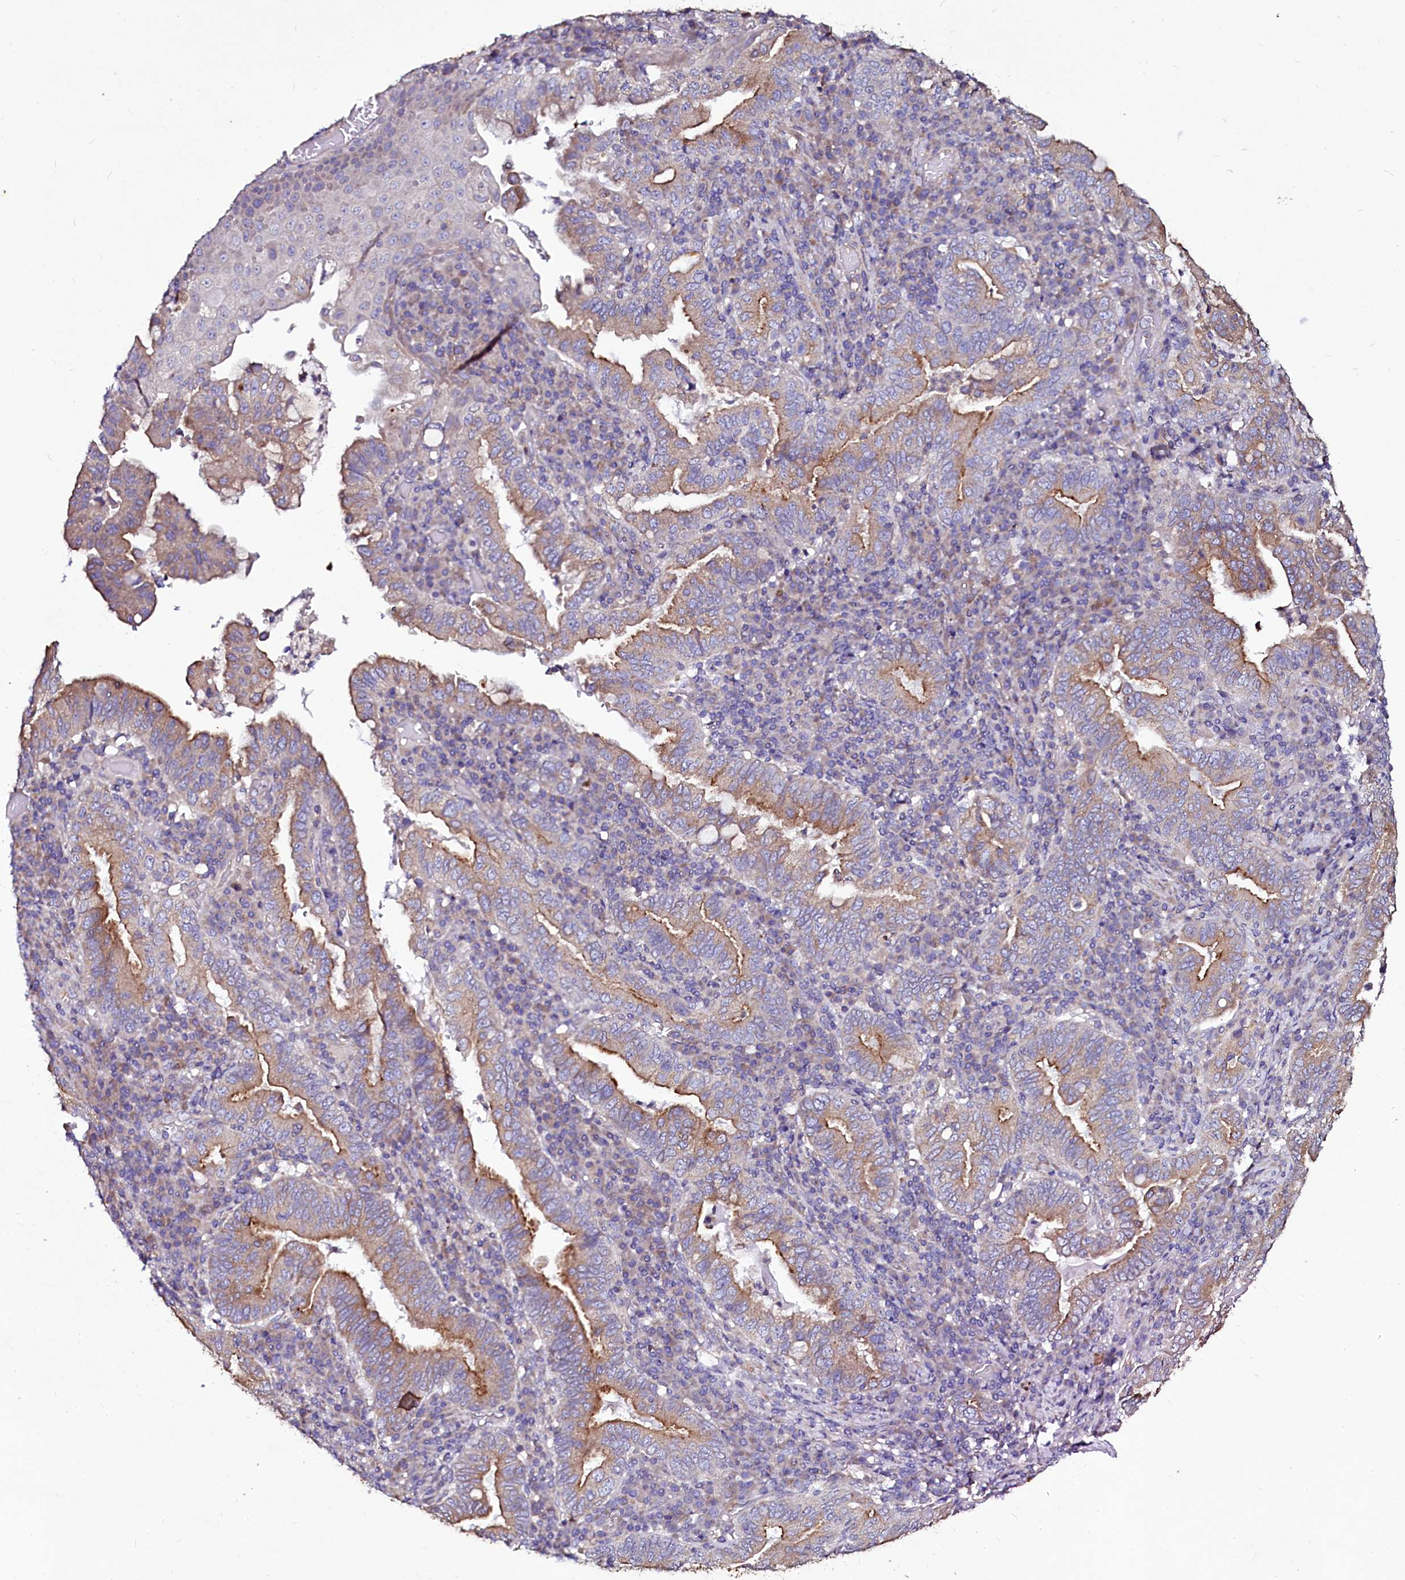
{"staining": {"intensity": "moderate", "quantity": "<25%", "location": "cytoplasmic/membranous"}, "tissue": "stomach cancer", "cell_type": "Tumor cells", "image_type": "cancer", "snomed": [{"axis": "morphology", "description": "Normal tissue, NOS"}, {"axis": "morphology", "description": "Adenocarcinoma, NOS"}, {"axis": "topography", "description": "Esophagus"}, {"axis": "topography", "description": "Stomach, upper"}, {"axis": "topography", "description": "Peripheral nerve tissue"}], "caption": "Adenocarcinoma (stomach) stained with IHC reveals moderate cytoplasmic/membranous expression in approximately <25% of tumor cells.", "gene": "SELENOT", "patient": {"sex": "male", "age": 62}}